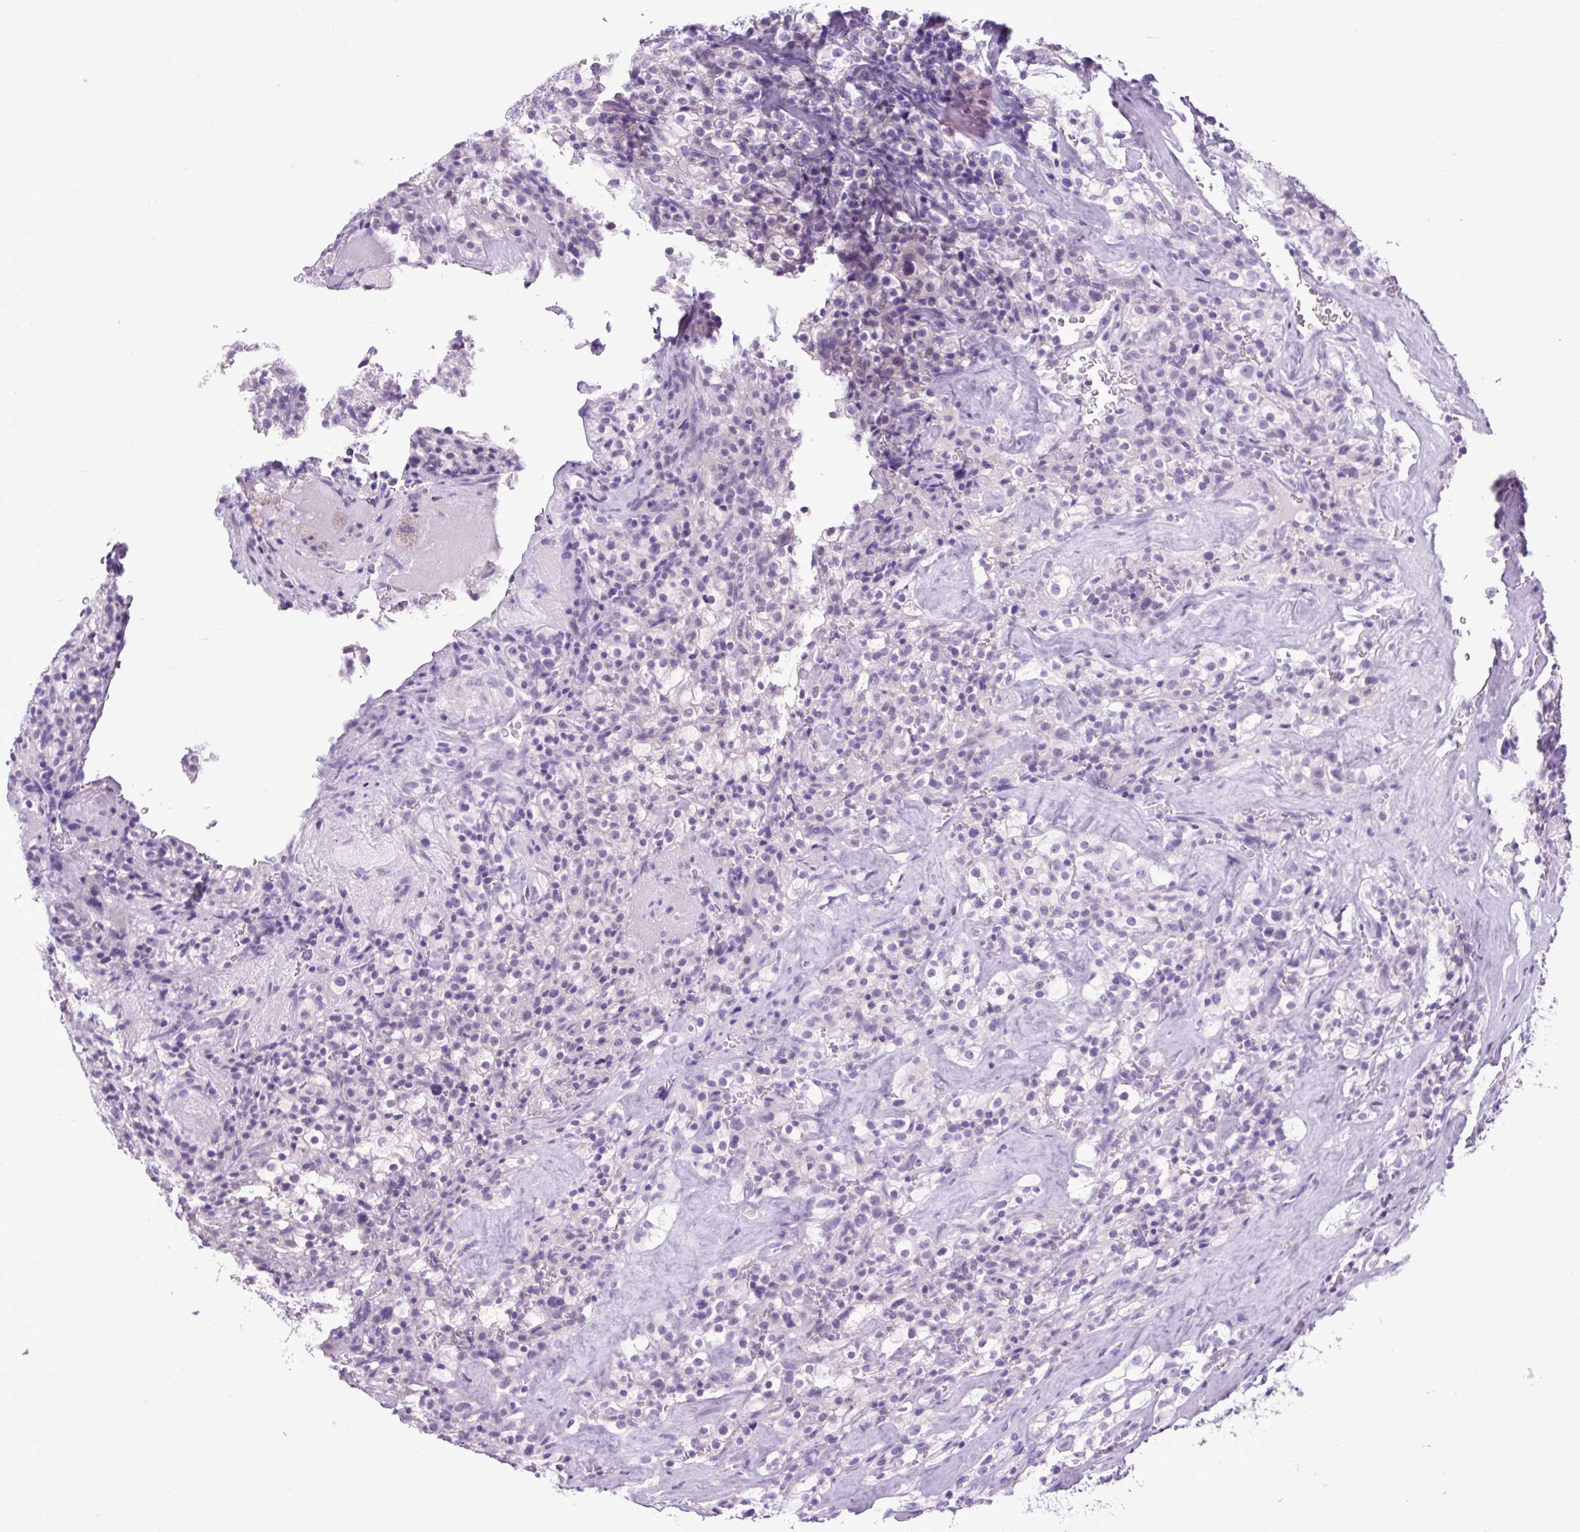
{"staining": {"intensity": "negative", "quantity": "none", "location": "none"}, "tissue": "renal cancer", "cell_type": "Tumor cells", "image_type": "cancer", "snomed": [{"axis": "morphology", "description": "Adenocarcinoma, NOS"}, {"axis": "topography", "description": "Kidney"}], "caption": "This histopathology image is of adenocarcinoma (renal) stained with immunohistochemistry (IHC) to label a protein in brown with the nuclei are counter-stained blue. There is no expression in tumor cells.", "gene": "DPP6", "patient": {"sex": "female", "age": 74}}